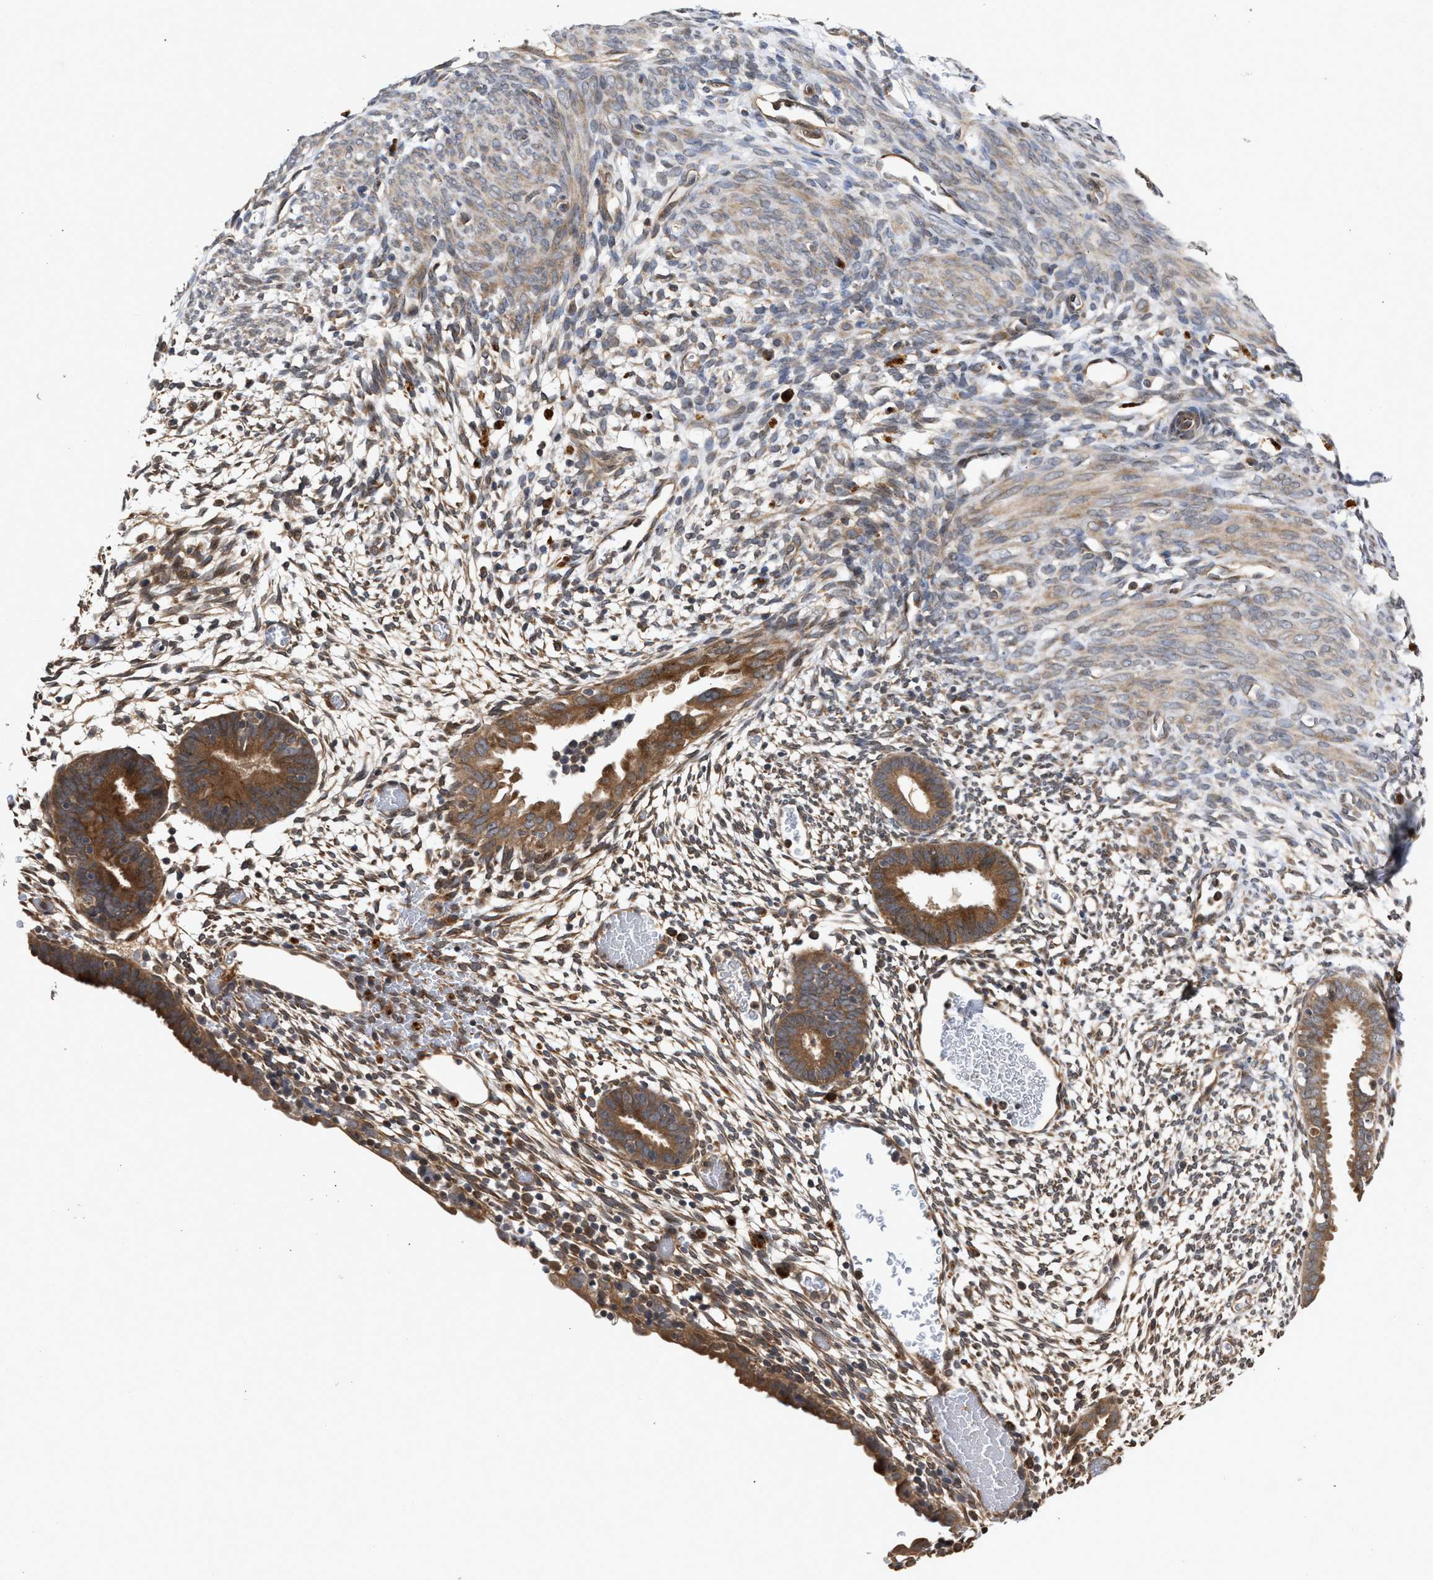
{"staining": {"intensity": "moderate", "quantity": "25%-75%", "location": "cytoplasmic/membranous"}, "tissue": "endometrium", "cell_type": "Cells in endometrial stroma", "image_type": "normal", "snomed": [{"axis": "morphology", "description": "Normal tissue, NOS"}, {"axis": "morphology", "description": "Atrophy, NOS"}, {"axis": "topography", "description": "Uterus"}, {"axis": "topography", "description": "Endometrium"}], "caption": "The micrograph demonstrates immunohistochemical staining of benign endometrium. There is moderate cytoplasmic/membranous positivity is identified in approximately 25%-75% of cells in endometrial stroma.", "gene": "SAR1A", "patient": {"sex": "female", "age": 68}}